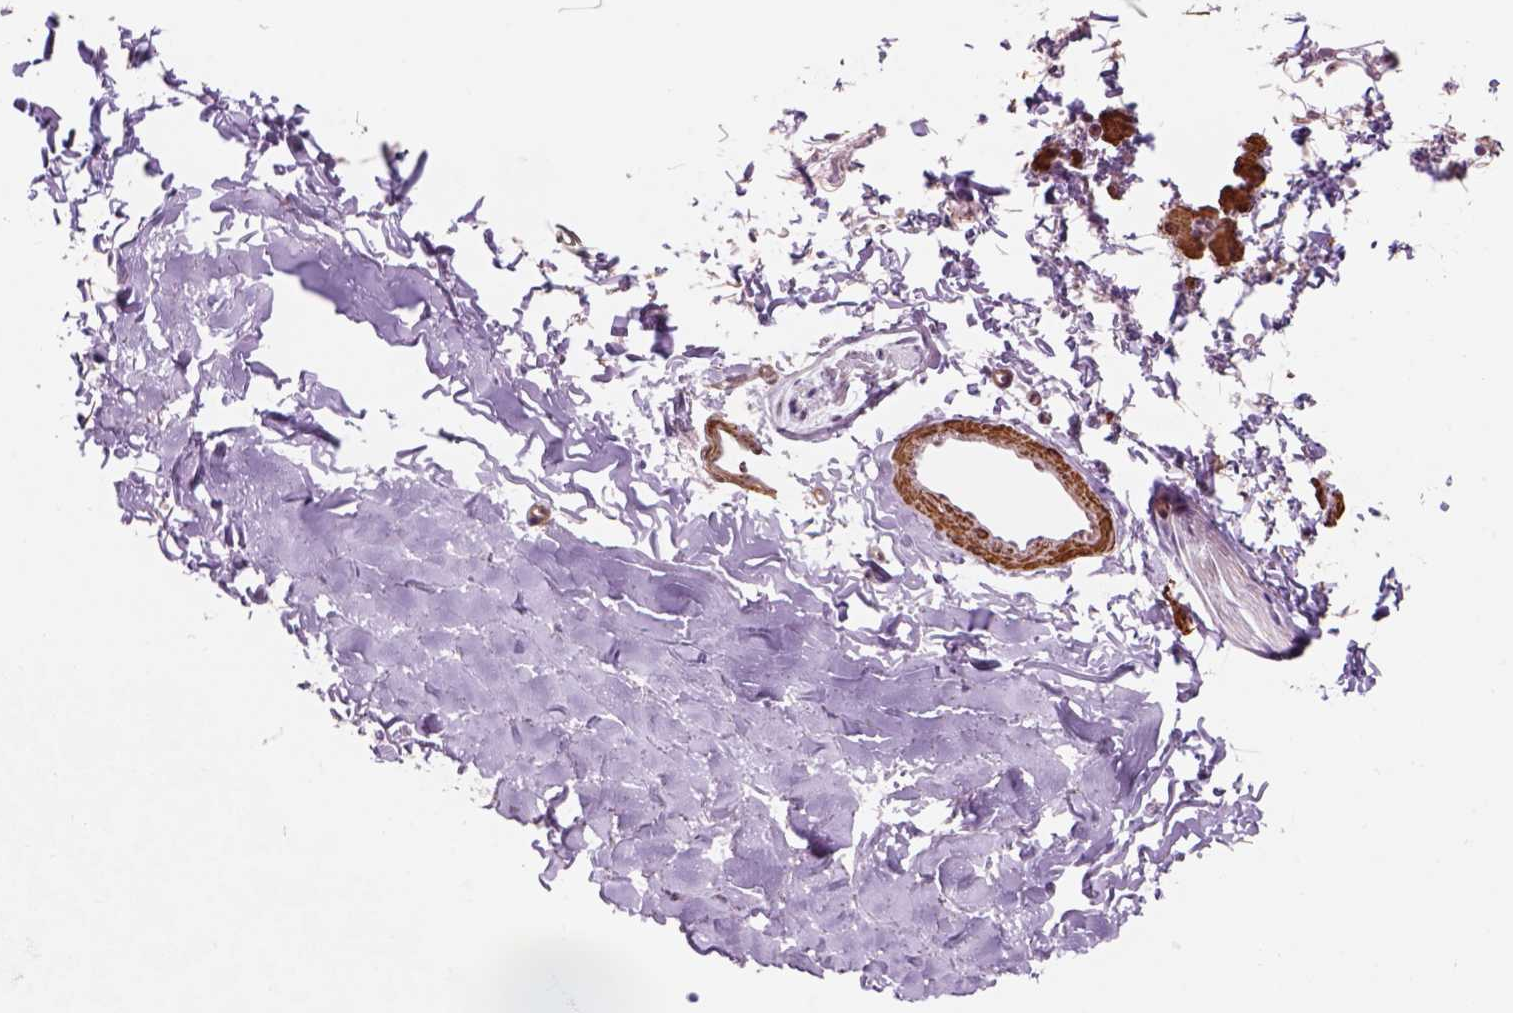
{"staining": {"intensity": "negative", "quantity": "none", "location": "none"}, "tissue": "soft tissue", "cell_type": "Chondrocytes", "image_type": "normal", "snomed": [{"axis": "morphology", "description": "Normal tissue, NOS"}, {"axis": "topography", "description": "Cartilage tissue"}, {"axis": "topography", "description": "Bronchus"}], "caption": "An immunohistochemistry (IHC) photomicrograph of benign soft tissue is shown. There is no staining in chondrocytes of soft tissue.", "gene": "RRS1", "patient": {"sex": "female", "age": 79}}